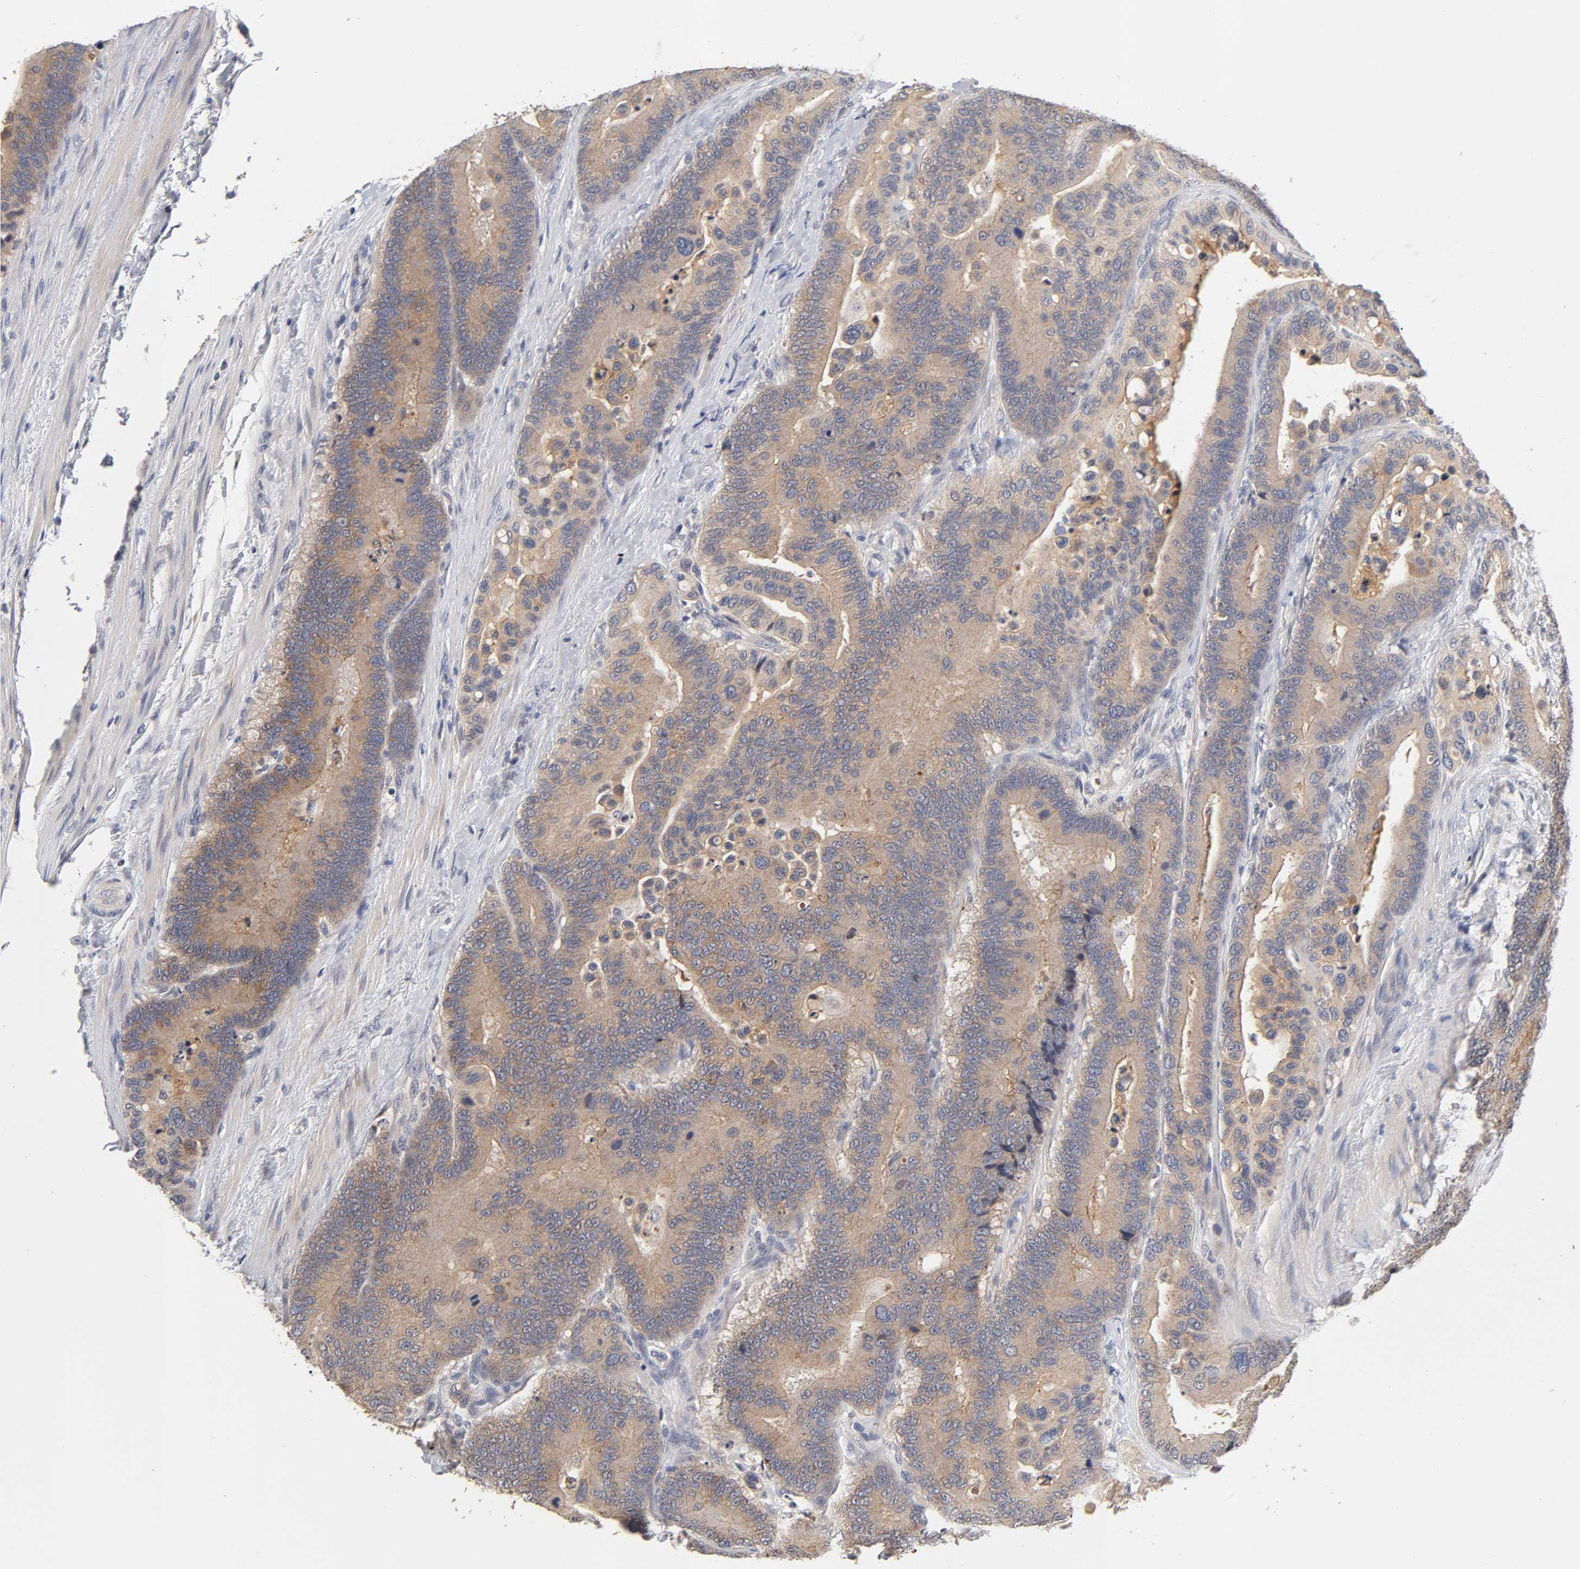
{"staining": {"intensity": "weak", "quantity": ">75%", "location": "cytoplasmic/membranous"}, "tissue": "colorectal cancer", "cell_type": "Tumor cells", "image_type": "cancer", "snomed": [{"axis": "morphology", "description": "Normal tissue, NOS"}, {"axis": "morphology", "description": "Adenocarcinoma, NOS"}, {"axis": "topography", "description": "Colon"}], "caption": "Immunohistochemistry (IHC) (DAB) staining of colorectal cancer exhibits weak cytoplasmic/membranous protein expression in about >75% of tumor cells.", "gene": "CXADR", "patient": {"sex": "male", "age": 82}}